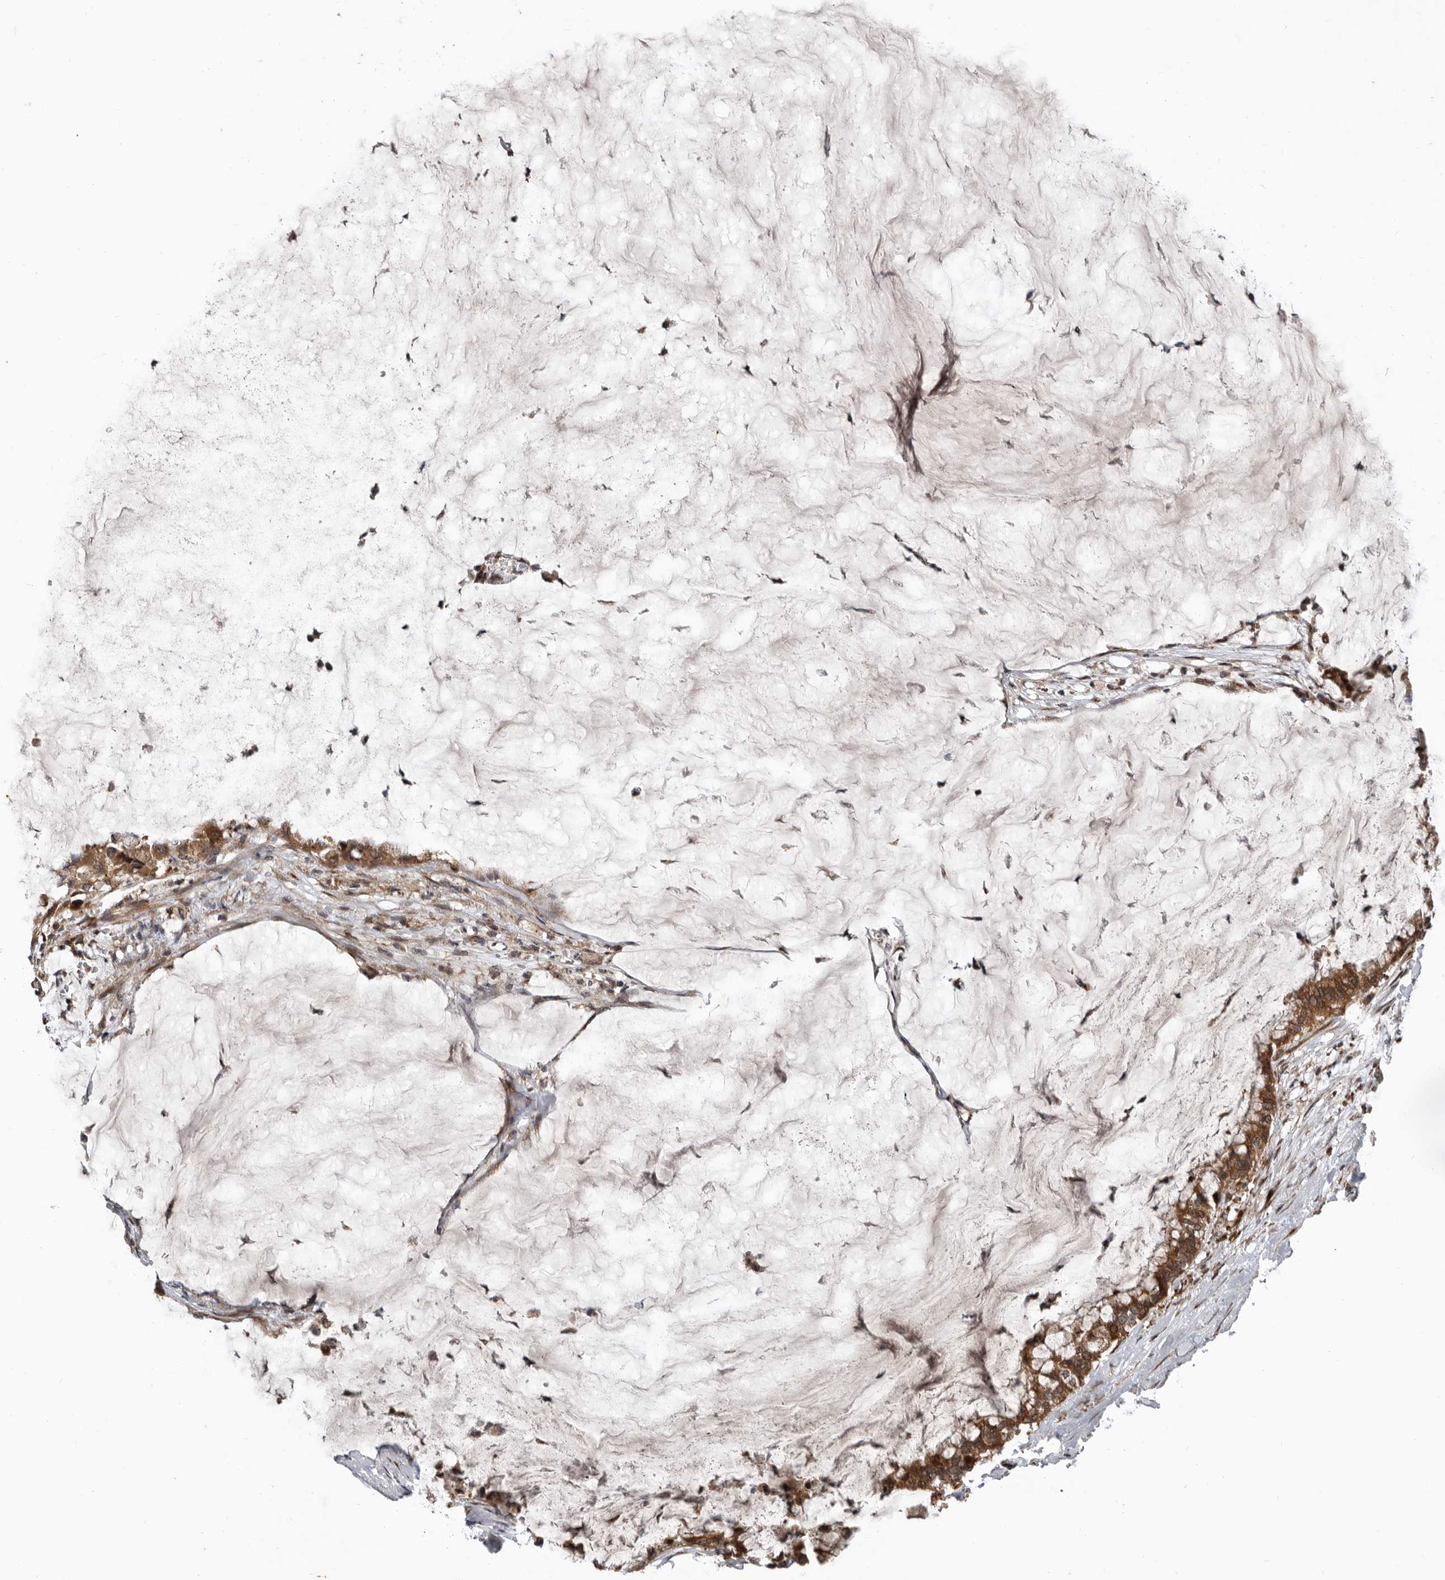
{"staining": {"intensity": "strong", "quantity": ">75%", "location": "cytoplasmic/membranous"}, "tissue": "pancreatic cancer", "cell_type": "Tumor cells", "image_type": "cancer", "snomed": [{"axis": "morphology", "description": "Adenocarcinoma, NOS"}, {"axis": "topography", "description": "Pancreas"}], "caption": "Immunohistochemistry photomicrograph of adenocarcinoma (pancreatic) stained for a protein (brown), which demonstrates high levels of strong cytoplasmic/membranous staining in about >75% of tumor cells.", "gene": "CCDC190", "patient": {"sex": "male", "age": 41}}